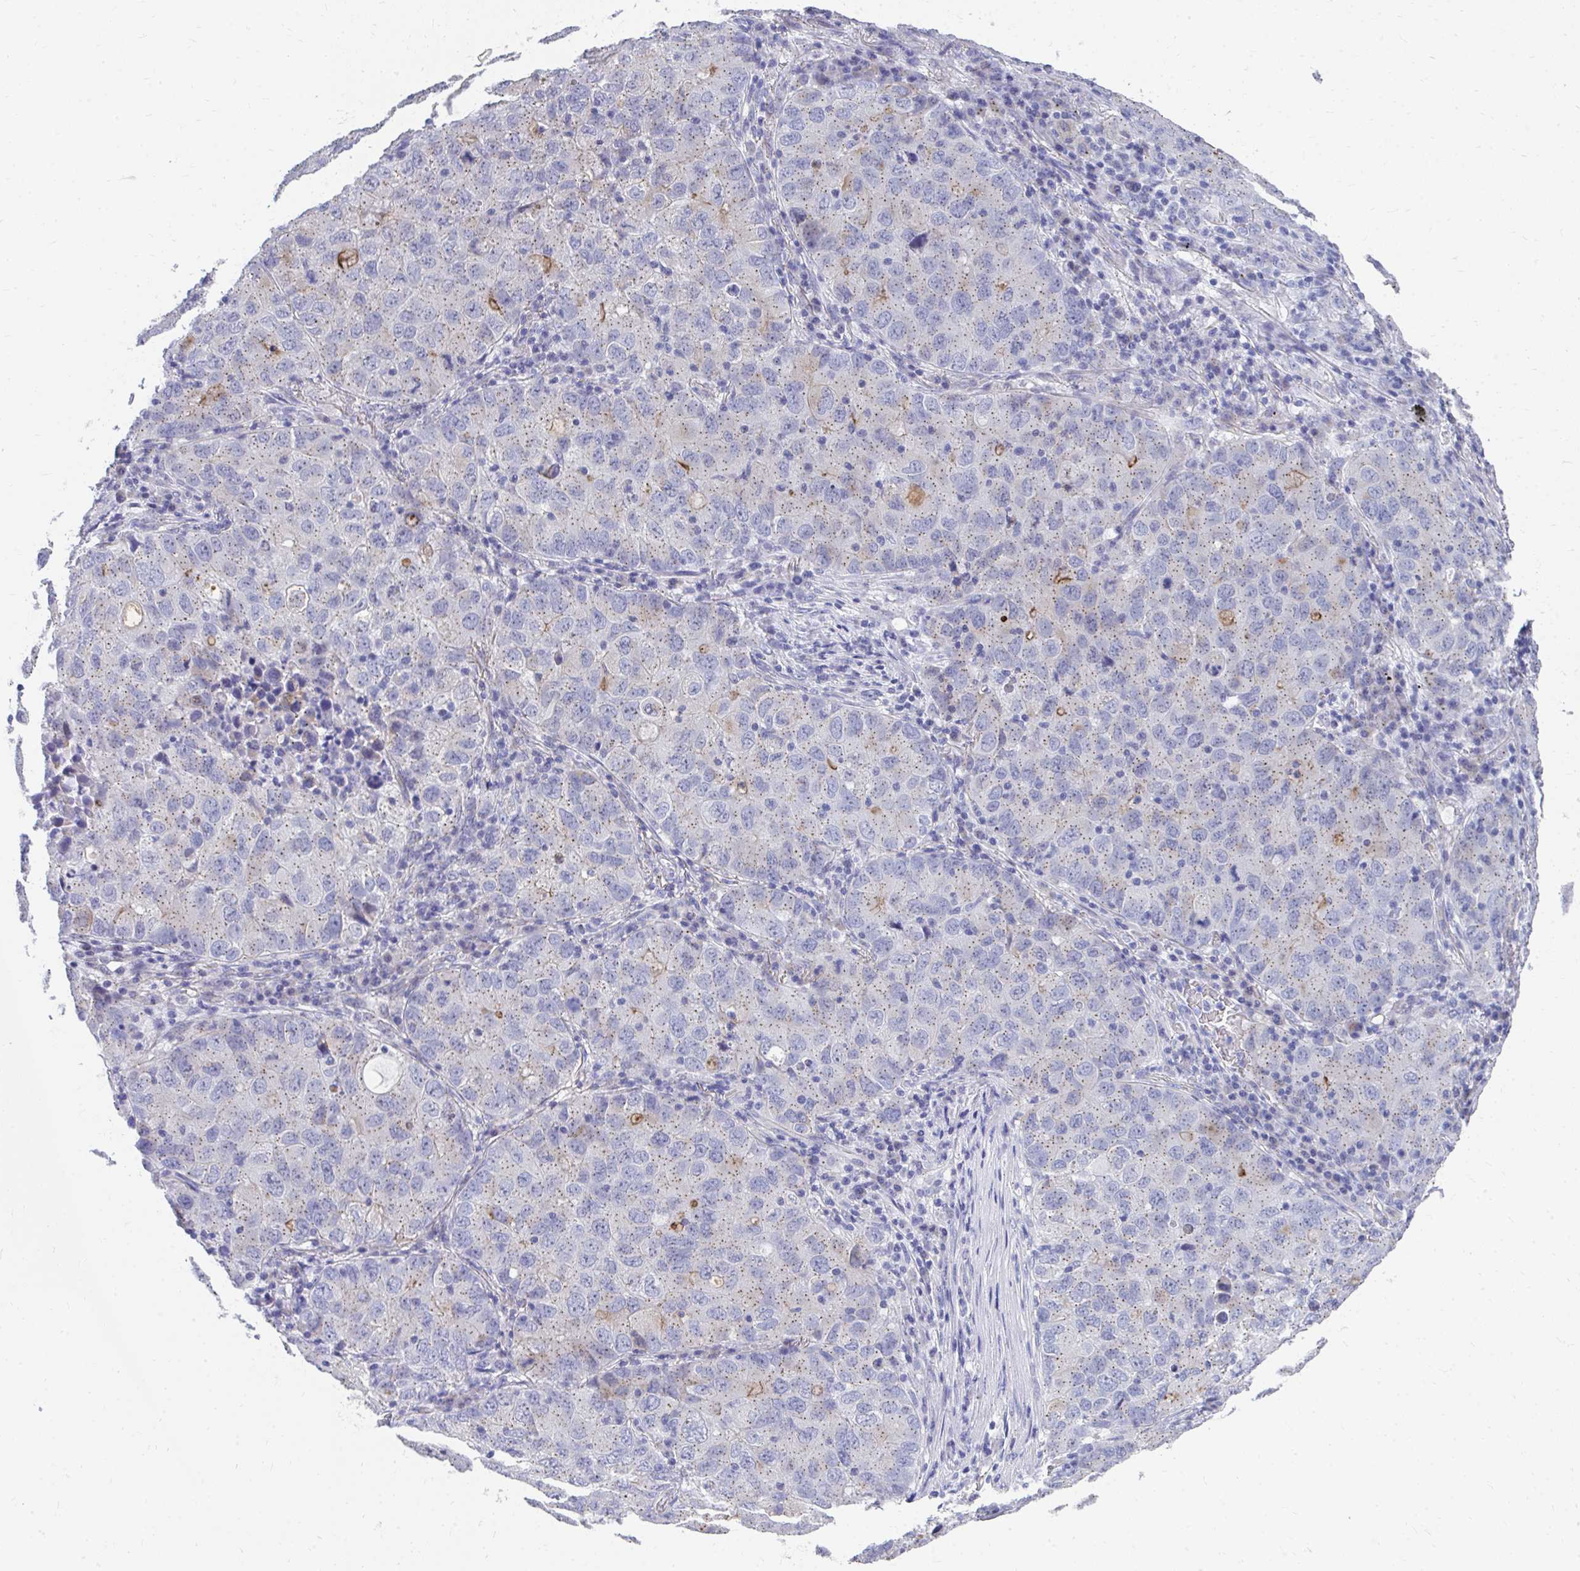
{"staining": {"intensity": "weak", "quantity": "25%-75%", "location": "cytoplasmic/membranous"}, "tissue": "lung cancer", "cell_type": "Tumor cells", "image_type": "cancer", "snomed": [{"axis": "morphology", "description": "Normal morphology"}, {"axis": "morphology", "description": "Adenocarcinoma, NOS"}, {"axis": "topography", "description": "Lymph node"}, {"axis": "topography", "description": "Lung"}], "caption": "Immunohistochemical staining of lung cancer exhibits low levels of weak cytoplasmic/membranous positivity in approximately 25%-75% of tumor cells.", "gene": "TMPRSS2", "patient": {"sex": "female", "age": 51}}